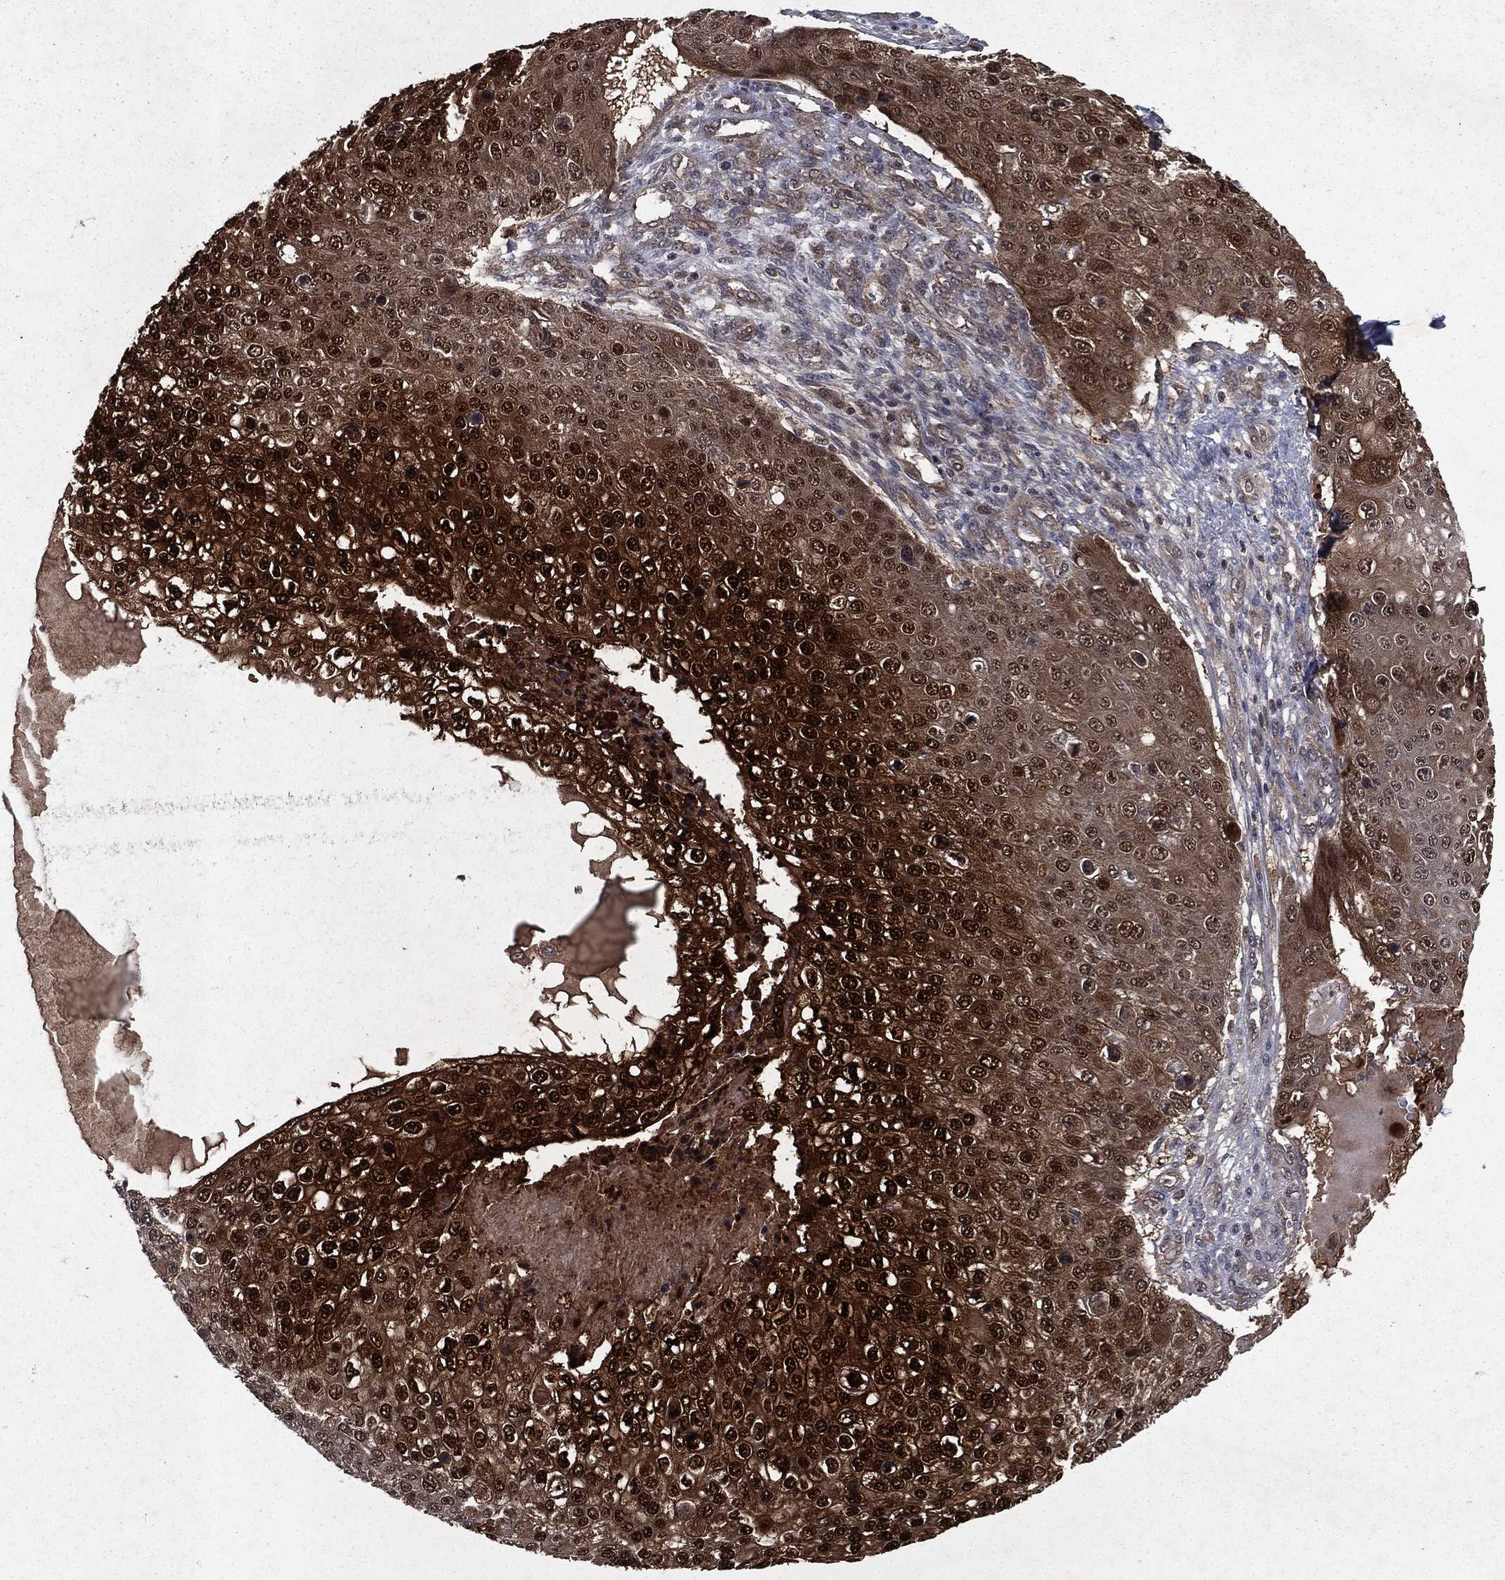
{"staining": {"intensity": "strong", "quantity": "25%-75%", "location": "cytoplasmic/membranous,nuclear"}, "tissue": "skin cancer", "cell_type": "Tumor cells", "image_type": "cancer", "snomed": [{"axis": "morphology", "description": "Squamous cell carcinoma, NOS"}, {"axis": "topography", "description": "Skin"}], "caption": "IHC (DAB (3,3'-diaminobenzidine)) staining of human skin squamous cell carcinoma demonstrates strong cytoplasmic/membranous and nuclear protein expression in approximately 25%-75% of tumor cells.", "gene": "FGD1", "patient": {"sex": "male", "age": 71}}